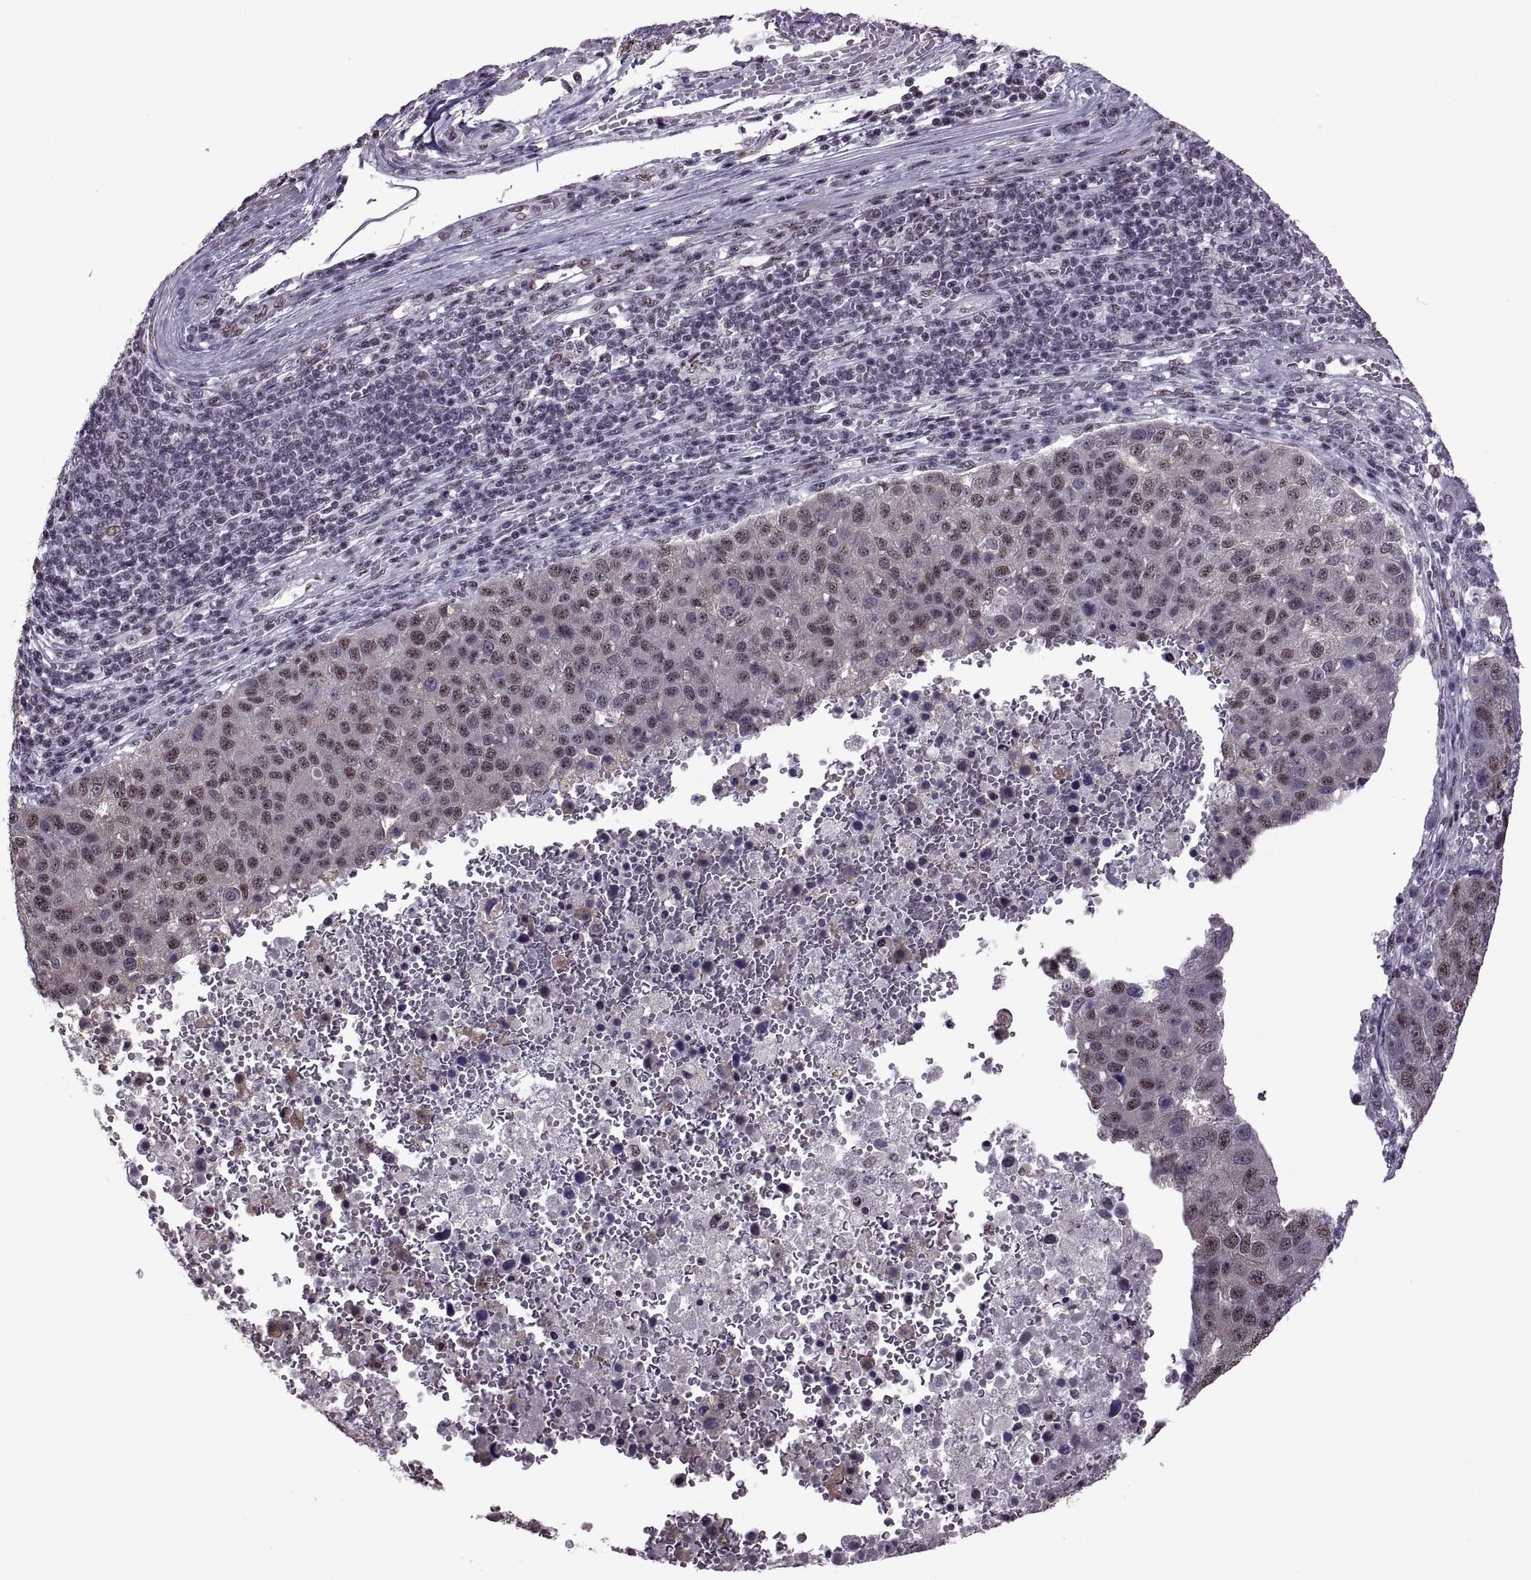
{"staining": {"intensity": "weak", "quantity": "25%-75%", "location": "nuclear"}, "tissue": "pancreatic cancer", "cell_type": "Tumor cells", "image_type": "cancer", "snomed": [{"axis": "morphology", "description": "Adenocarcinoma, NOS"}, {"axis": "topography", "description": "Pancreas"}], "caption": "A photomicrograph of human pancreatic adenocarcinoma stained for a protein exhibits weak nuclear brown staining in tumor cells.", "gene": "MAGEA4", "patient": {"sex": "female", "age": 61}}